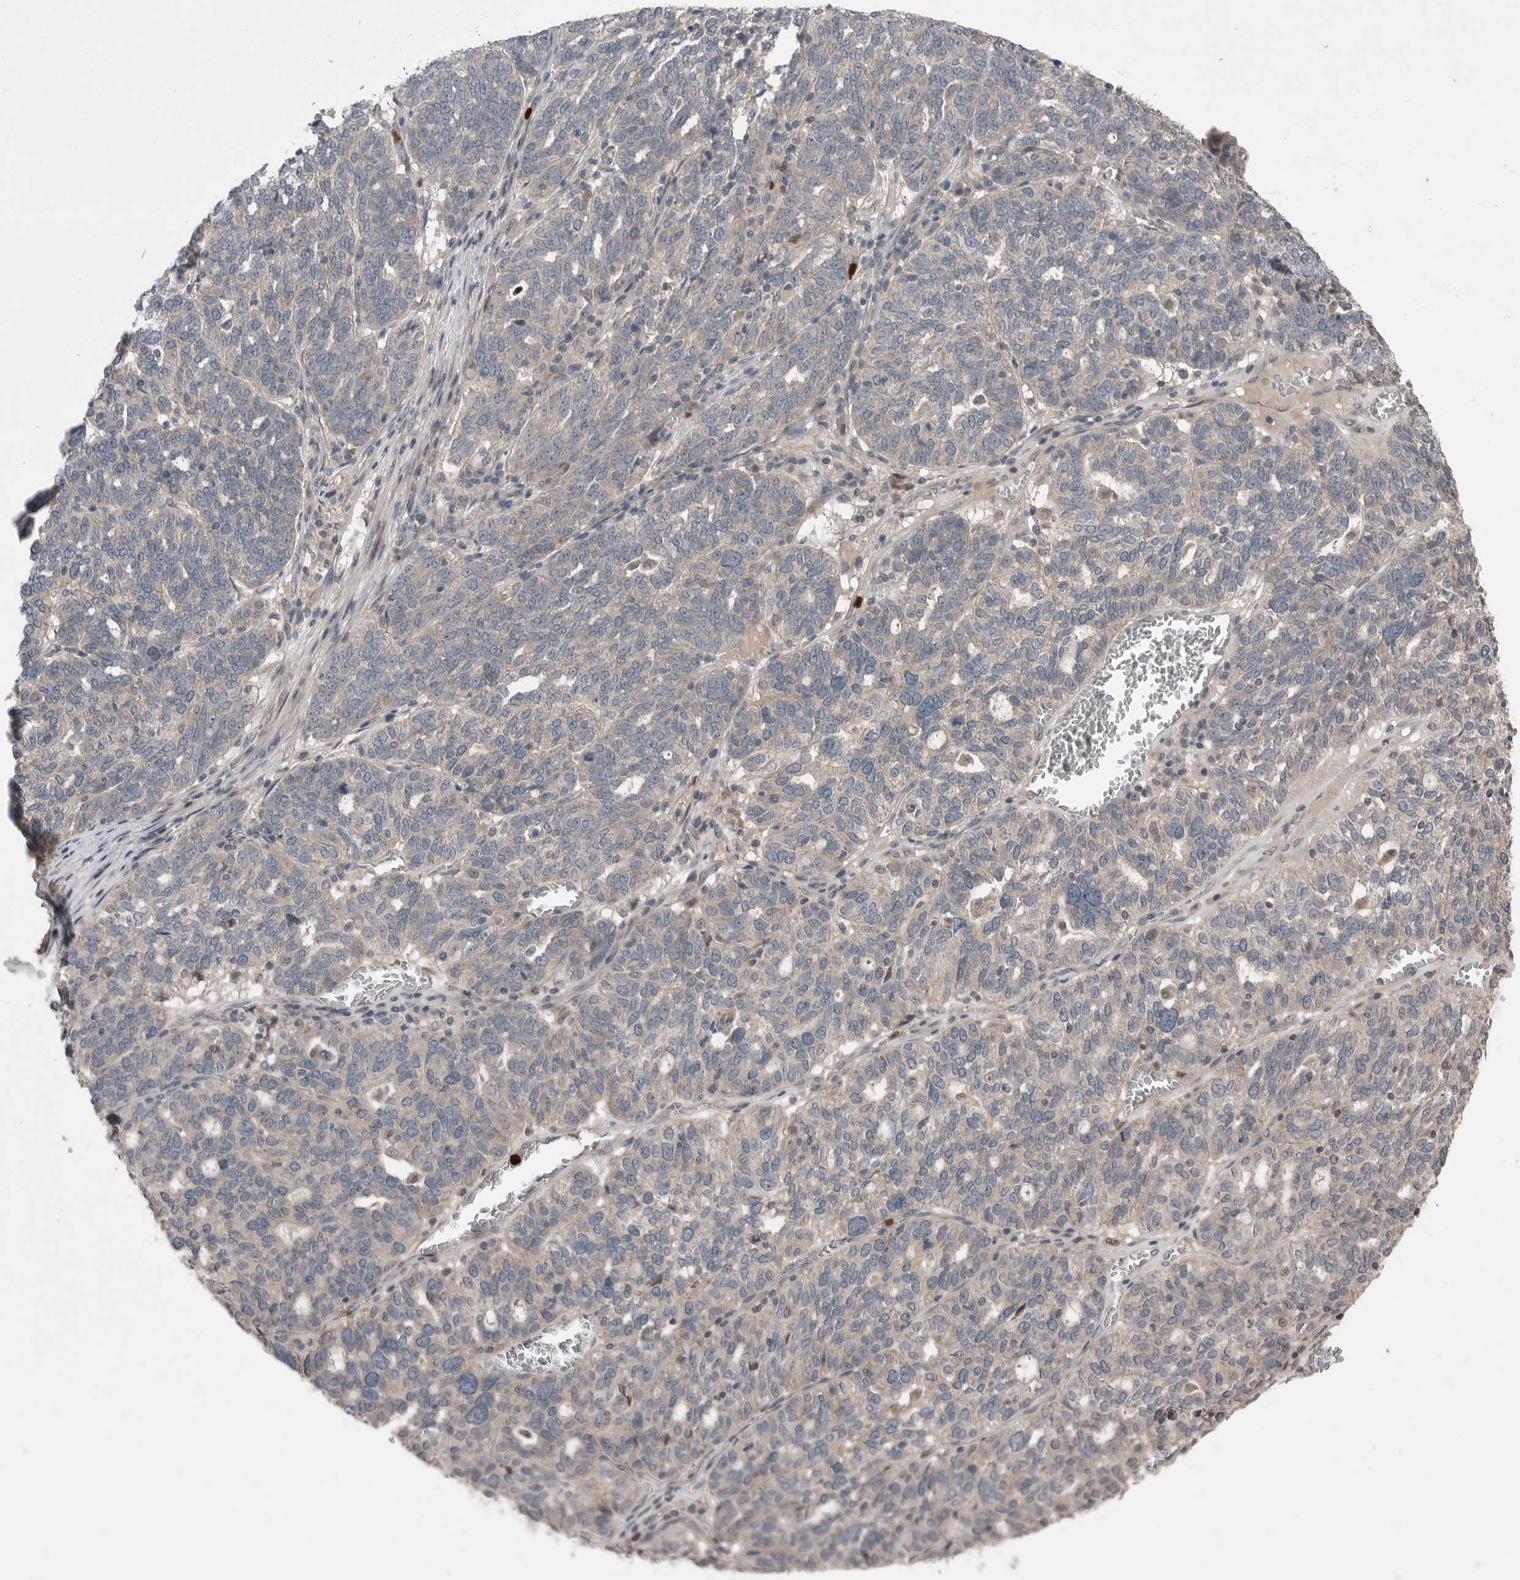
{"staining": {"intensity": "weak", "quantity": "<25%", "location": "cytoplasmic/membranous"}, "tissue": "ovarian cancer", "cell_type": "Tumor cells", "image_type": "cancer", "snomed": [{"axis": "morphology", "description": "Cystadenocarcinoma, serous, NOS"}, {"axis": "topography", "description": "Ovary"}], "caption": "Protein analysis of ovarian cancer shows no significant positivity in tumor cells.", "gene": "SCP2", "patient": {"sex": "female", "age": 59}}